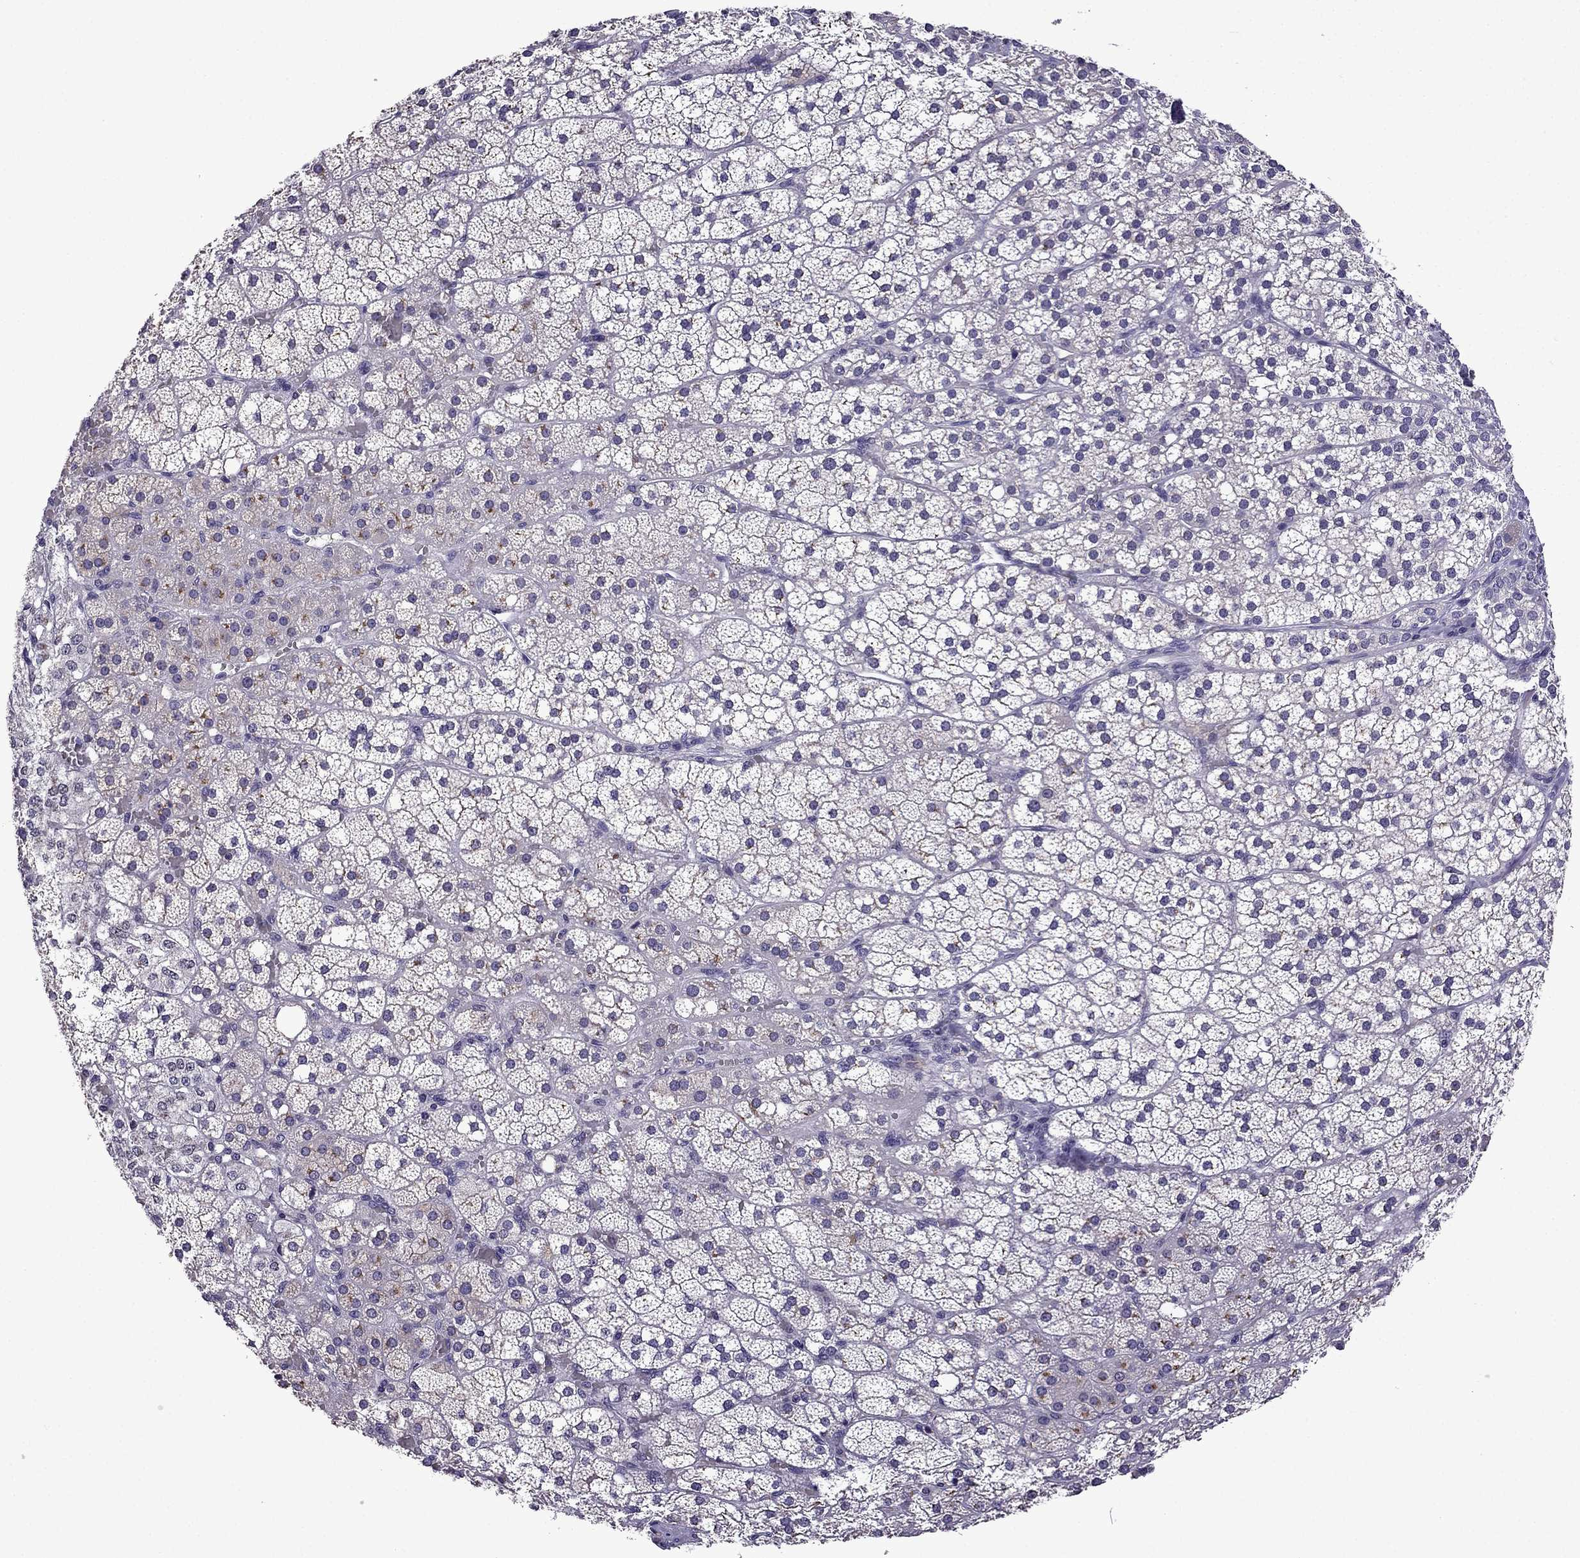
{"staining": {"intensity": "moderate", "quantity": "<25%", "location": "cytoplasmic/membranous"}, "tissue": "adrenal gland", "cell_type": "Glandular cells", "image_type": "normal", "snomed": [{"axis": "morphology", "description": "Normal tissue, NOS"}, {"axis": "topography", "description": "Adrenal gland"}], "caption": "IHC (DAB (3,3'-diaminobenzidine)) staining of normal human adrenal gland displays moderate cytoplasmic/membranous protein expression in approximately <25% of glandular cells.", "gene": "TTN", "patient": {"sex": "male", "age": 53}}